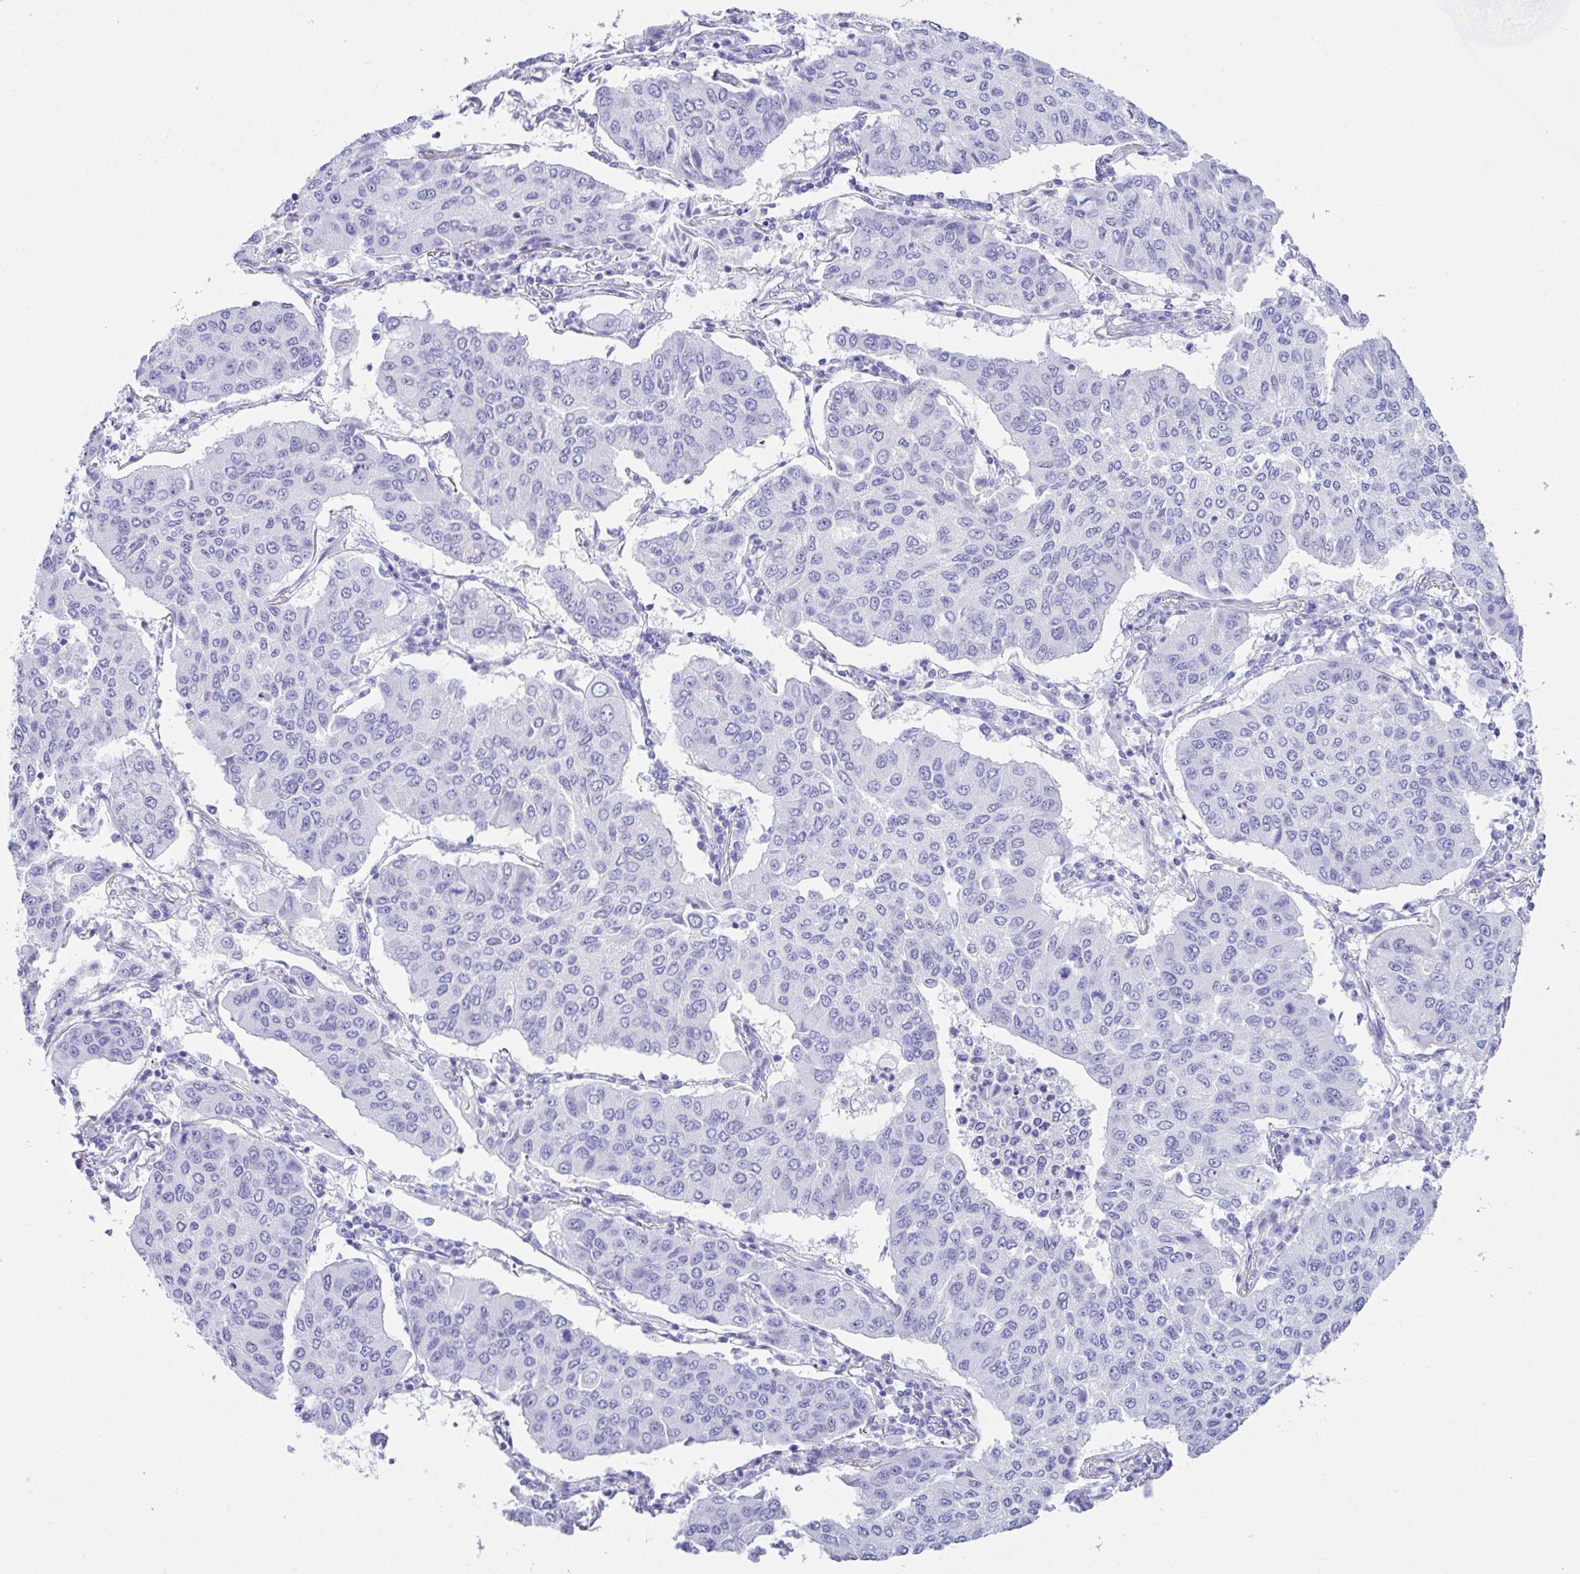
{"staining": {"intensity": "negative", "quantity": "none", "location": "none"}, "tissue": "lung cancer", "cell_type": "Tumor cells", "image_type": "cancer", "snomed": [{"axis": "morphology", "description": "Squamous cell carcinoma, NOS"}, {"axis": "topography", "description": "Lung"}], "caption": "Immunohistochemistry (IHC) of lung cancer (squamous cell carcinoma) displays no expression in tumor cells.", "gene": "LGALS4", "patient": {"sex": "male", "age": 74}}